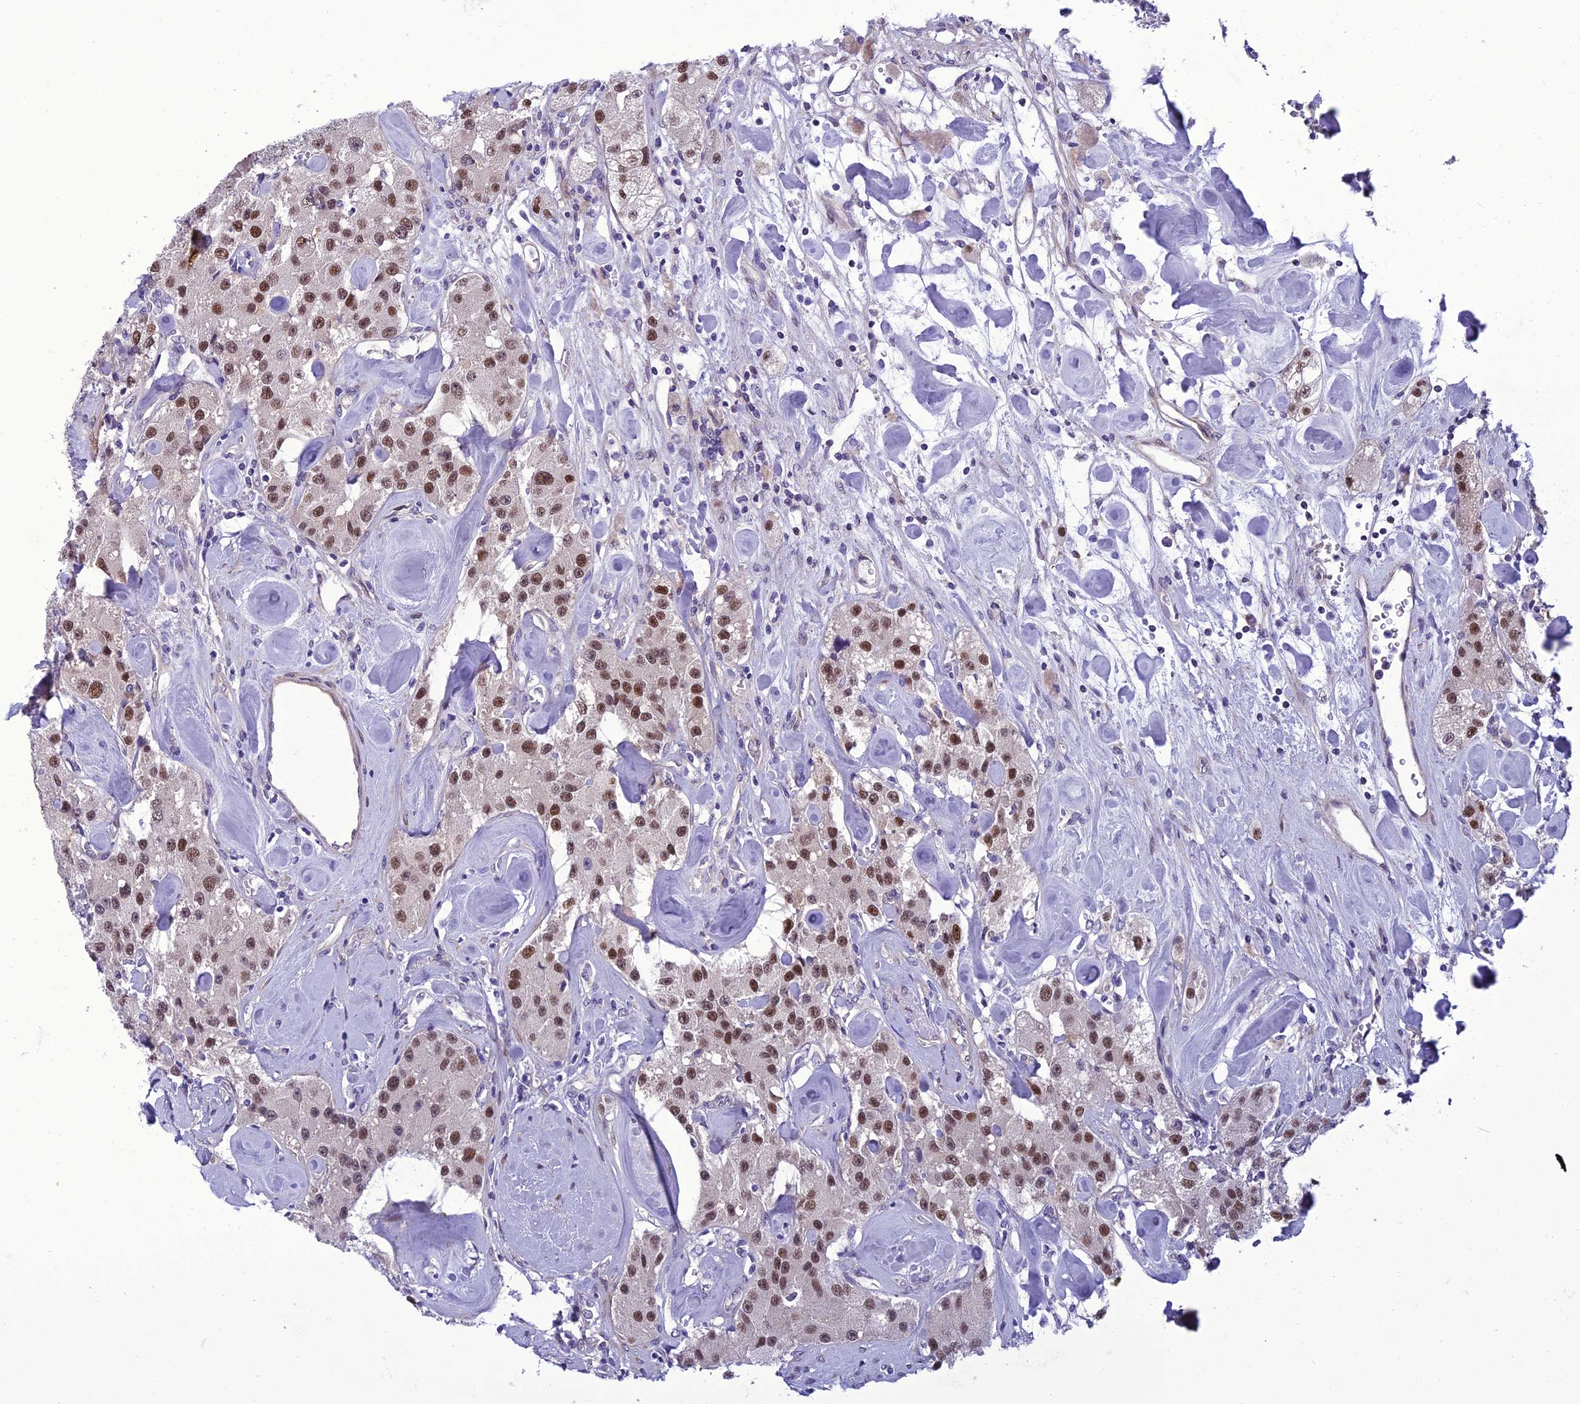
{"staining": {"intensity": "strong", "quantity": ">75%", "location": "nuclear"}, "tissue": "carcinoid", "cell_type": "Tumor cells", "image_type": "cancer", "snomed": [{"axis": "morphology", "description": "Carcinoid, malignant, NOS"}, {"axis": "topography", "description": "Pancreas"}], "caption": "A high-resolution photomicrograph shows immunohistochemistry staining of carcinoid, which demonstrates strong nuclear staining in about >75% of tumor cells.", "gene": "GAB4", "patient": {"sex": "male", "age": 41}}